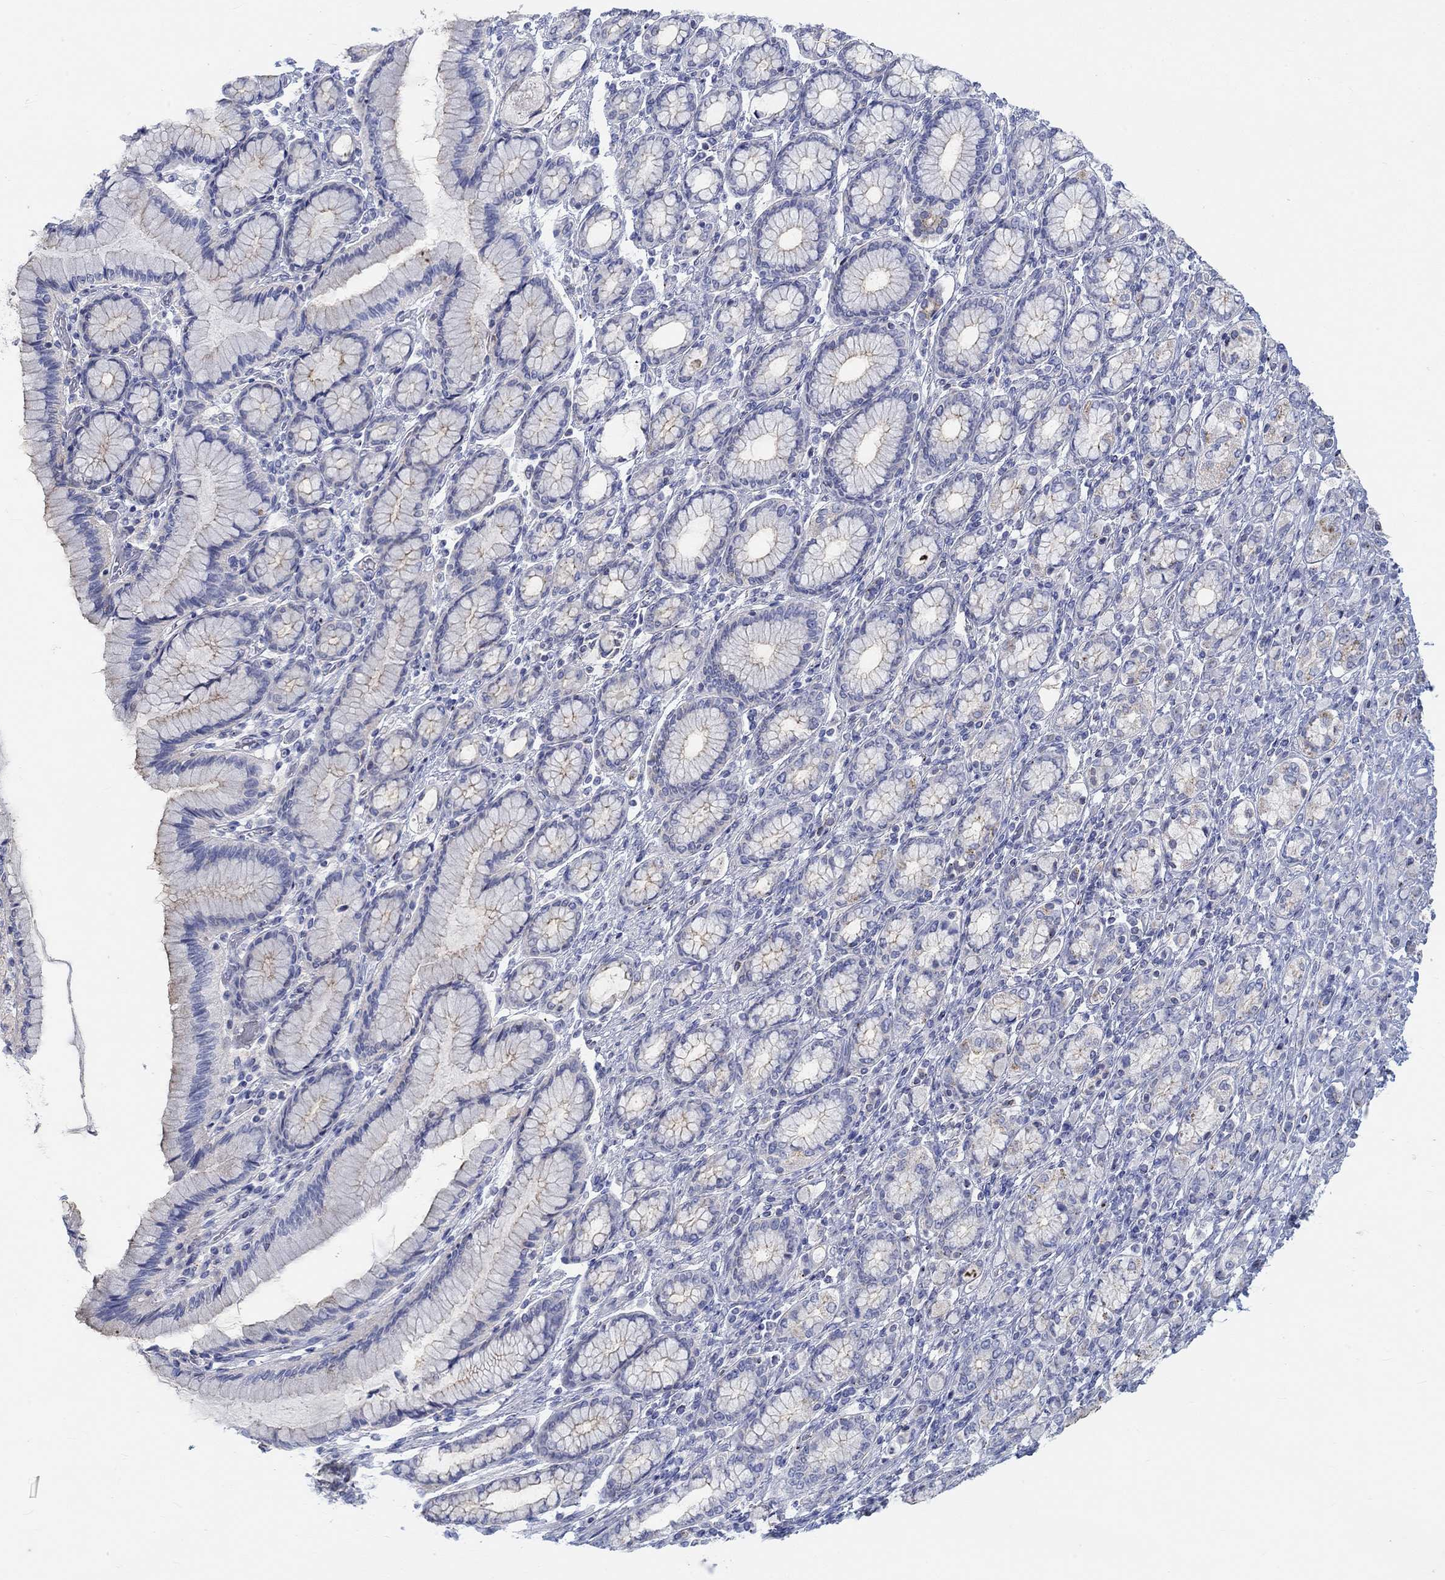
{"staining": {"intensity": "weak", "quantity": "<25%", "location": "cytoplasmic/membranous"}, "tissue": "stomach cancer", "cell_type": "Tumor cells", "image_type": "cancer", "snomed": [{"axis": "morphology", "description": "Normal tissue, NOS"}, {"axis": "morphology", "description": "Adenocarcinoma, NOS"}, {"axis": "topography", "description": "Stomach"}], "caption": "Immunohistochemistry of human adenocarcinoma (stomach) shows no expression in tumor cells.", "gene": "NAV3", "patient": {"sex": "female", "age": 79}}